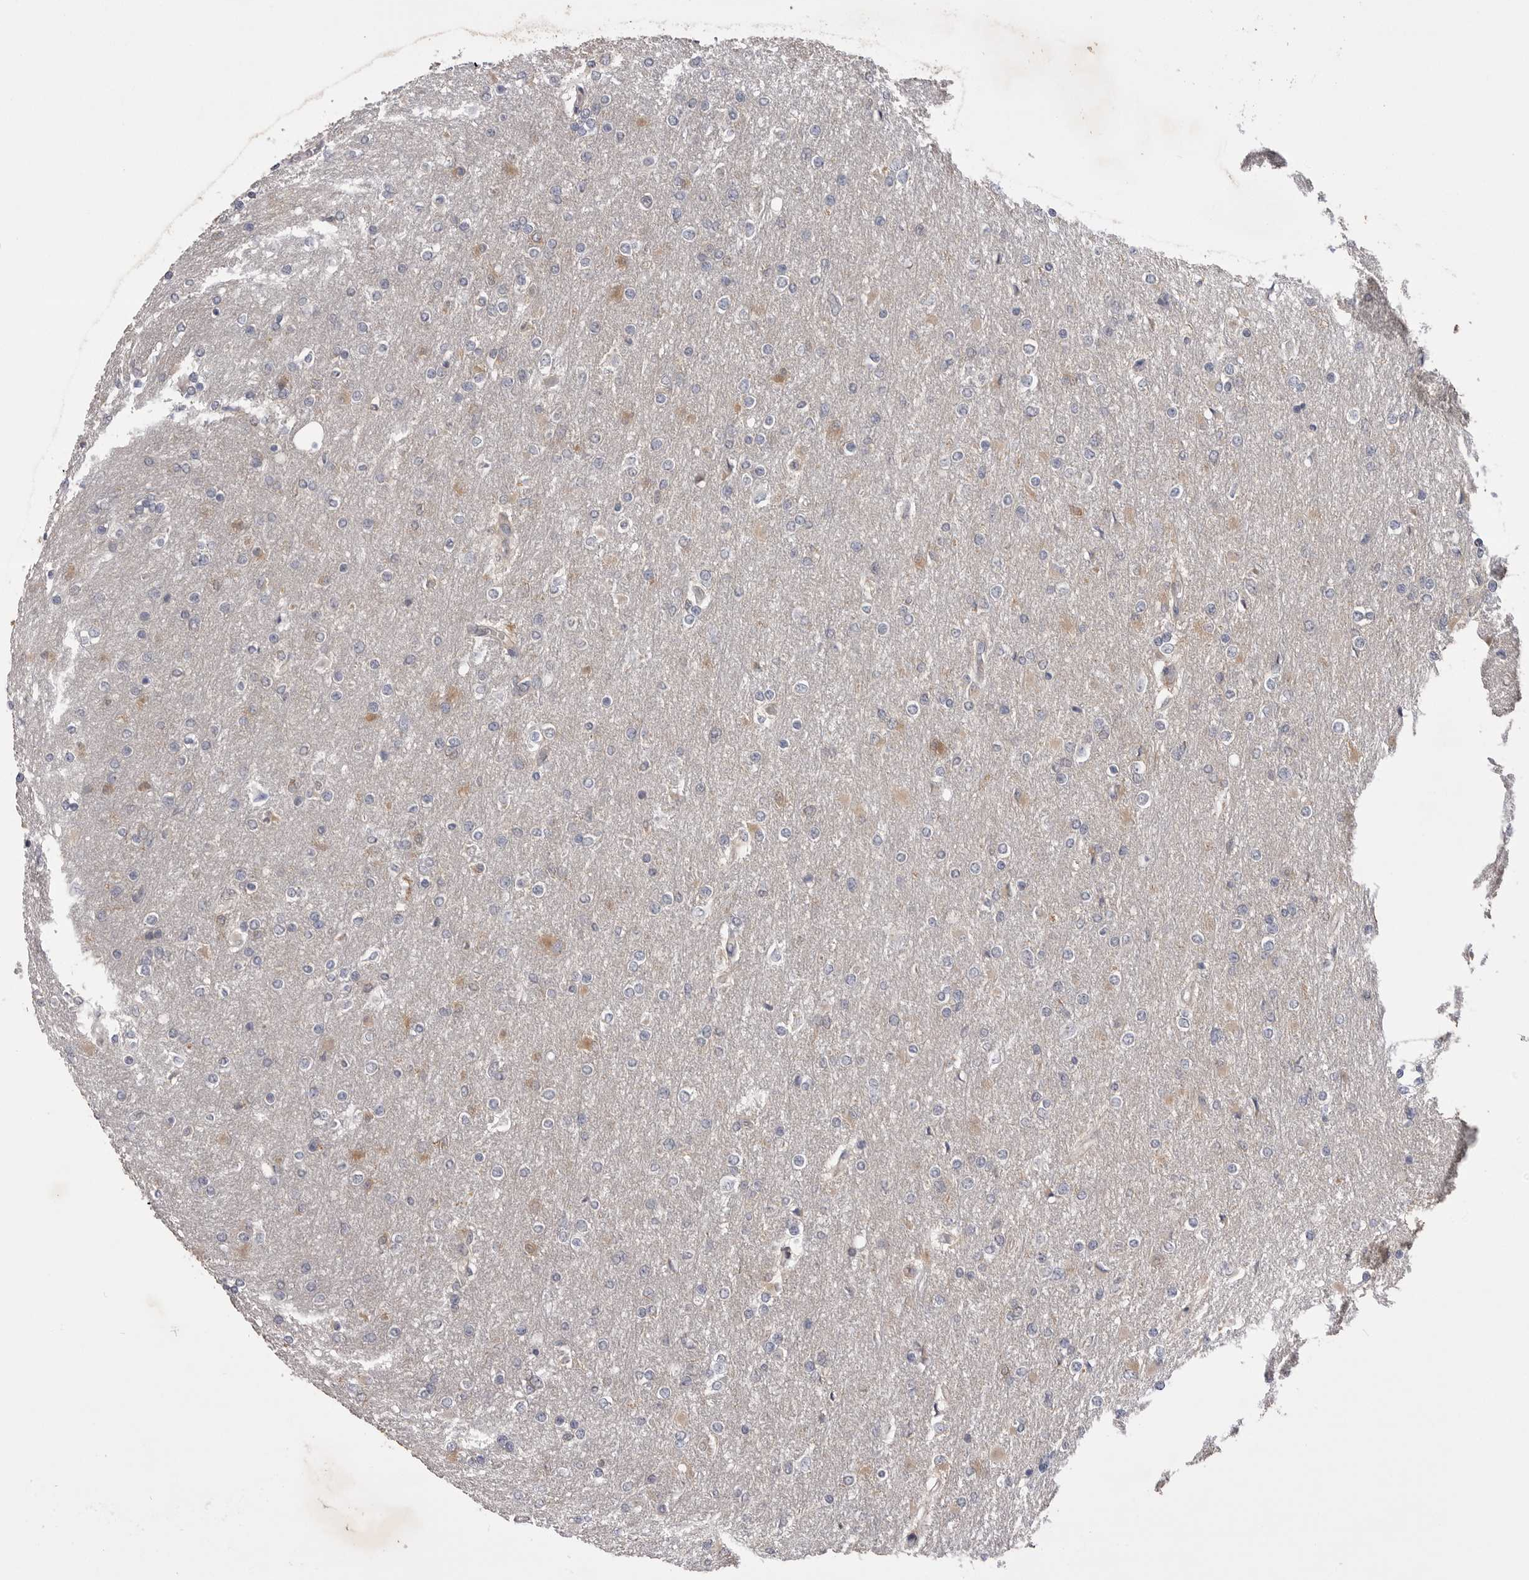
{"staining": {"intensity": "weak", "quantity": "<25%", "location": "cytoplasmic/membranous"}, "tissue": "glioma", "cell_type": "Tumor cells", "image_type": "cancer", "snomed": [{"axis": "morphology", "description": "Glioma, malignant, High grade"}, {"axis": "topography", "description": "Cerebral cortex"}], "caption": "There is no significant staining in tumor cells of malignant glioma (high-grade).", "gene": "VAC14", "patient": {"sex": "female", "age": 36}}